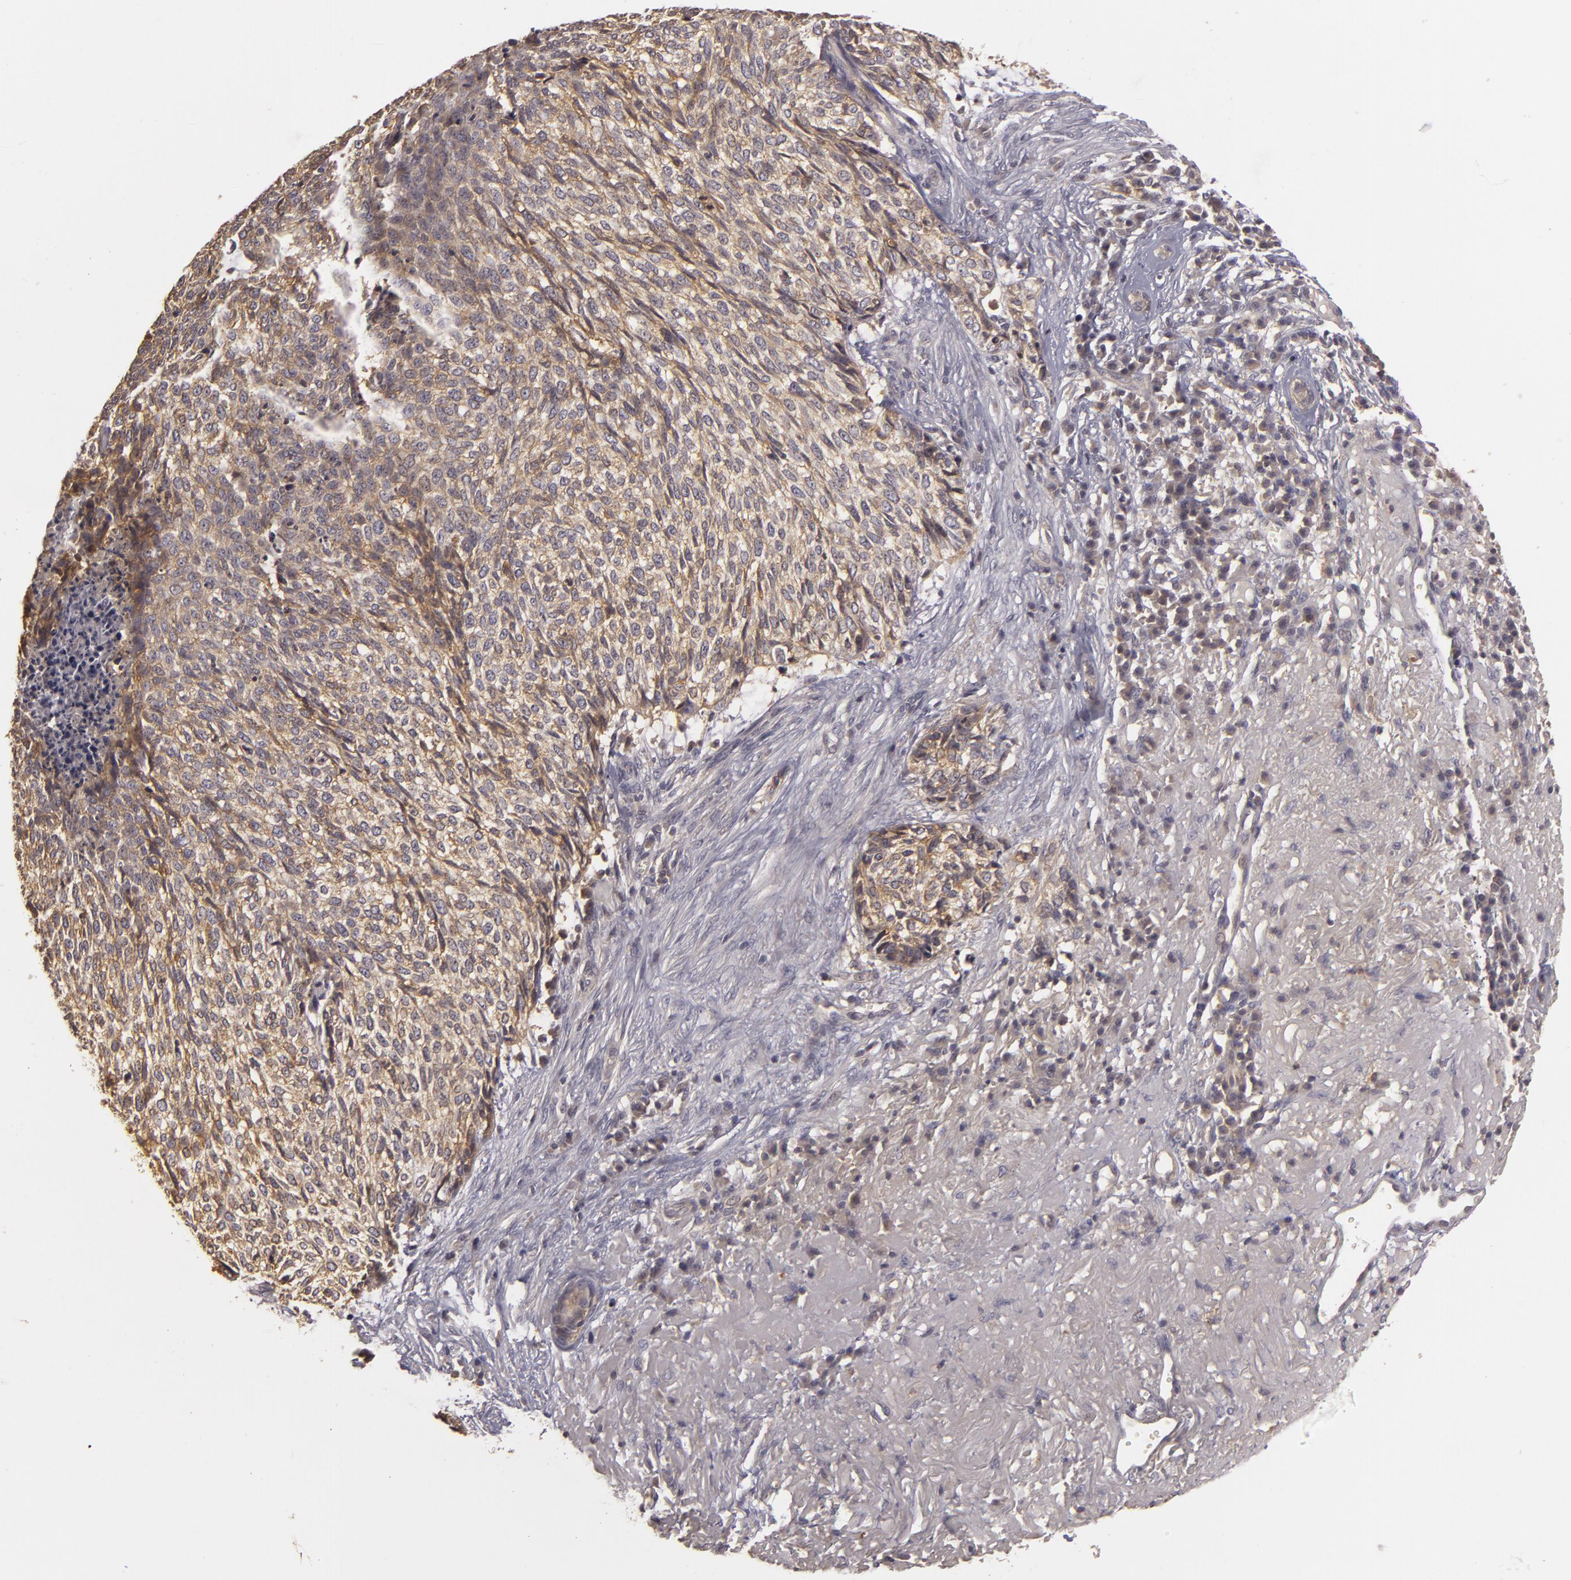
{"staining": {"intensity": "weak", "quantity": ">75%", "location": "cytoplasmic/membranous"}, "tissue": "skin cancer", "cell_type": "Tumor cells", "image_type": "cancer", "snomed": [{"axis": "morphology", "description": "Basal cell carcinoma"}, {"axis": "topography", "description": "Skin"}], "caption": "Protein positivity by immunohistochemistry (IHC) exhibits weak cytoplasmic/membranous staining in approximately >75% of tumor cells in skin cancer (basal cell carcinoma).", "gene": "HRAS", "patient": {"sex": "female", "age": 89}}